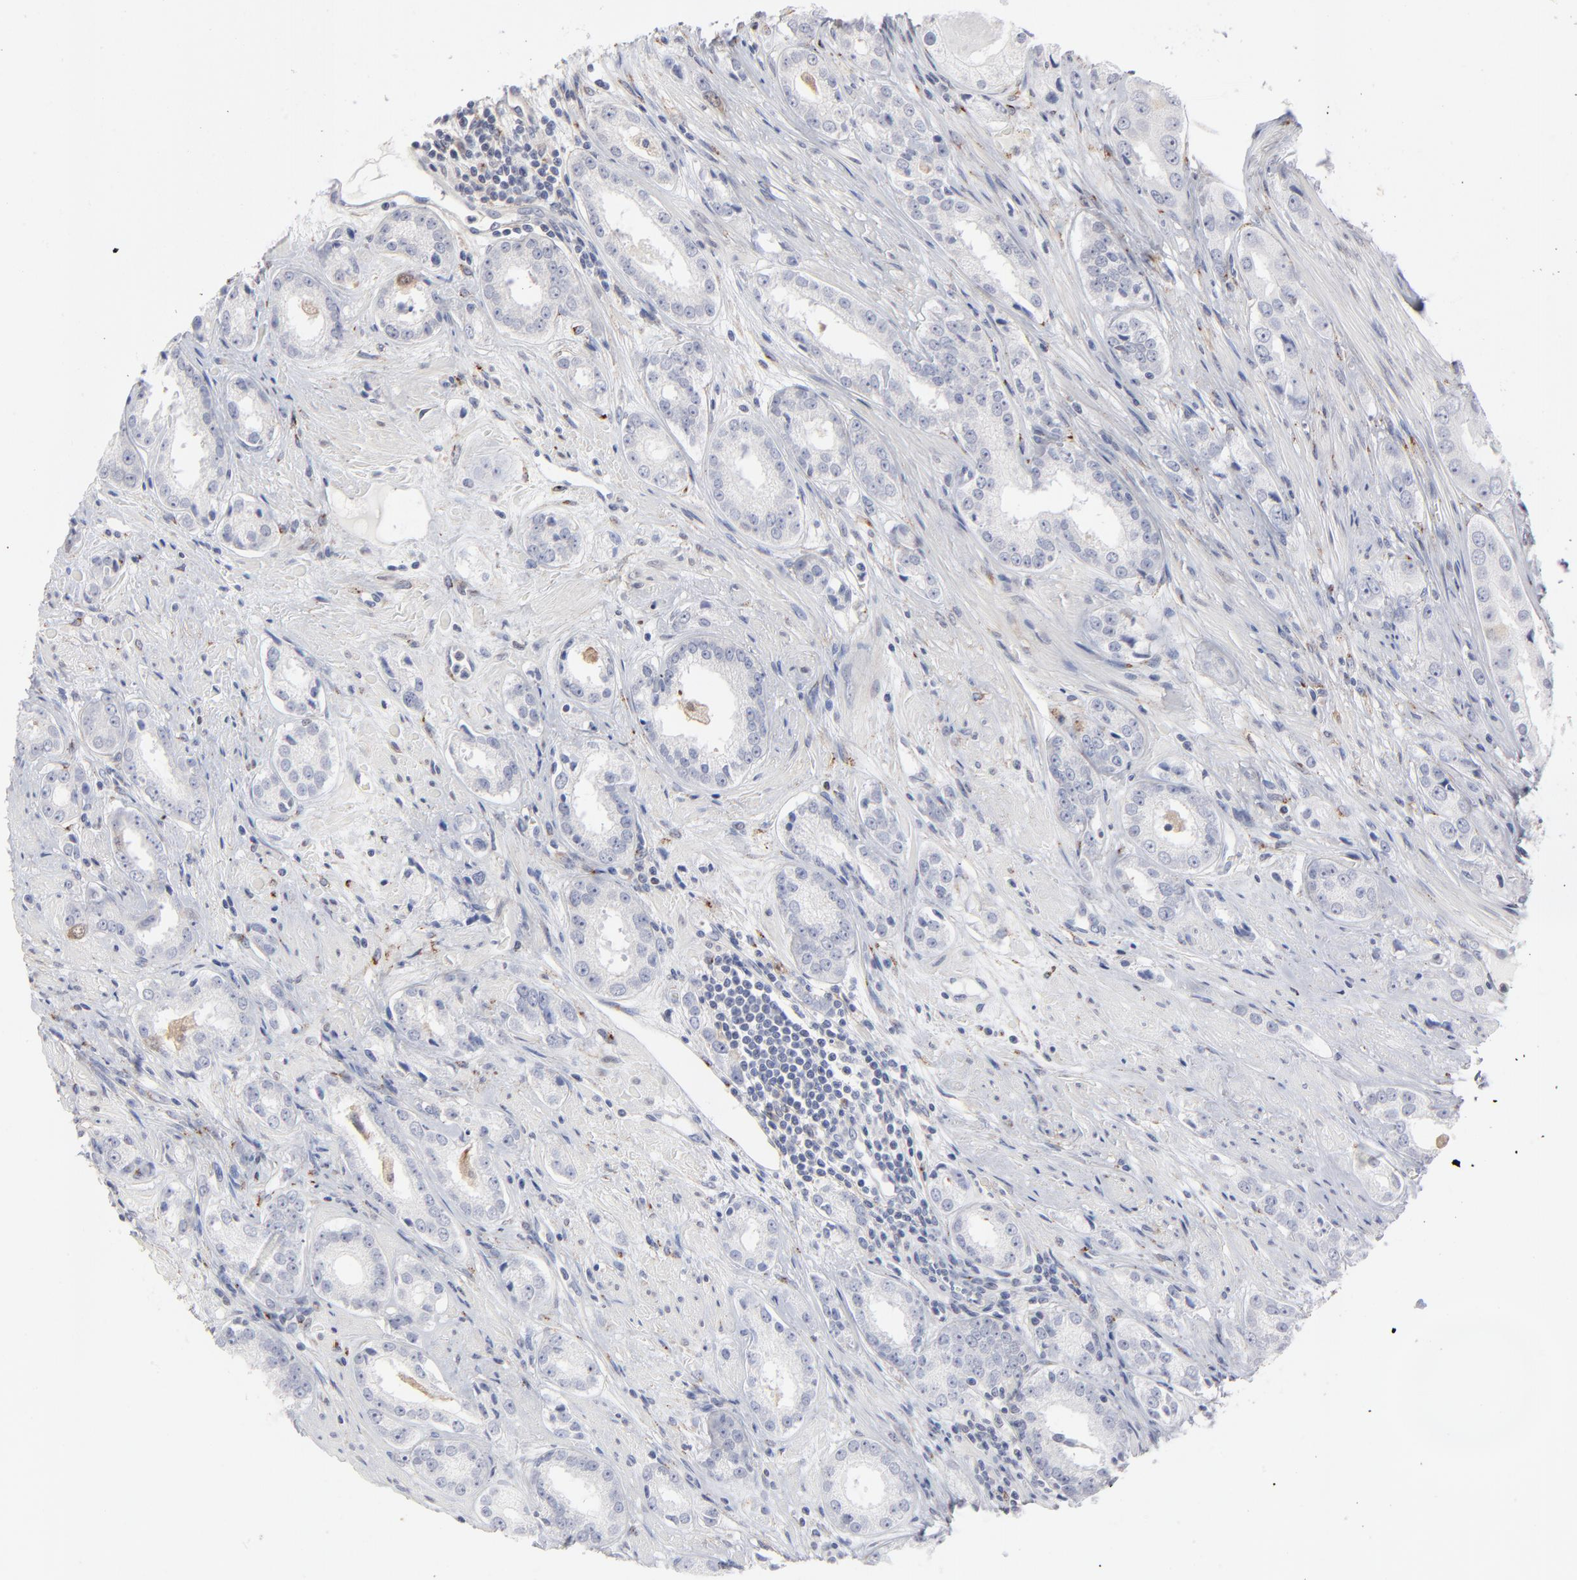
{"staining": {"intensity": "negative", "quantity": "none", "location": "none"}, "tissue": "prostate cancer", "cell_type": "Tumor cells", "image_type": "cancer", "snomed": [{"axis": "morphology", "description": "Adenocarcinoma, Medium grade"}, {"axis": "topography", "description": "Prostate"}], "caption": "Prostate cancer was stained to show a protein in brown. There is no significant positivity in tumor cells. (Brightfield microscopy of DAB immunohistochemistry at high magnification).", "gene": "AURKA", "patient": {"sex": "male", "age": 53}}